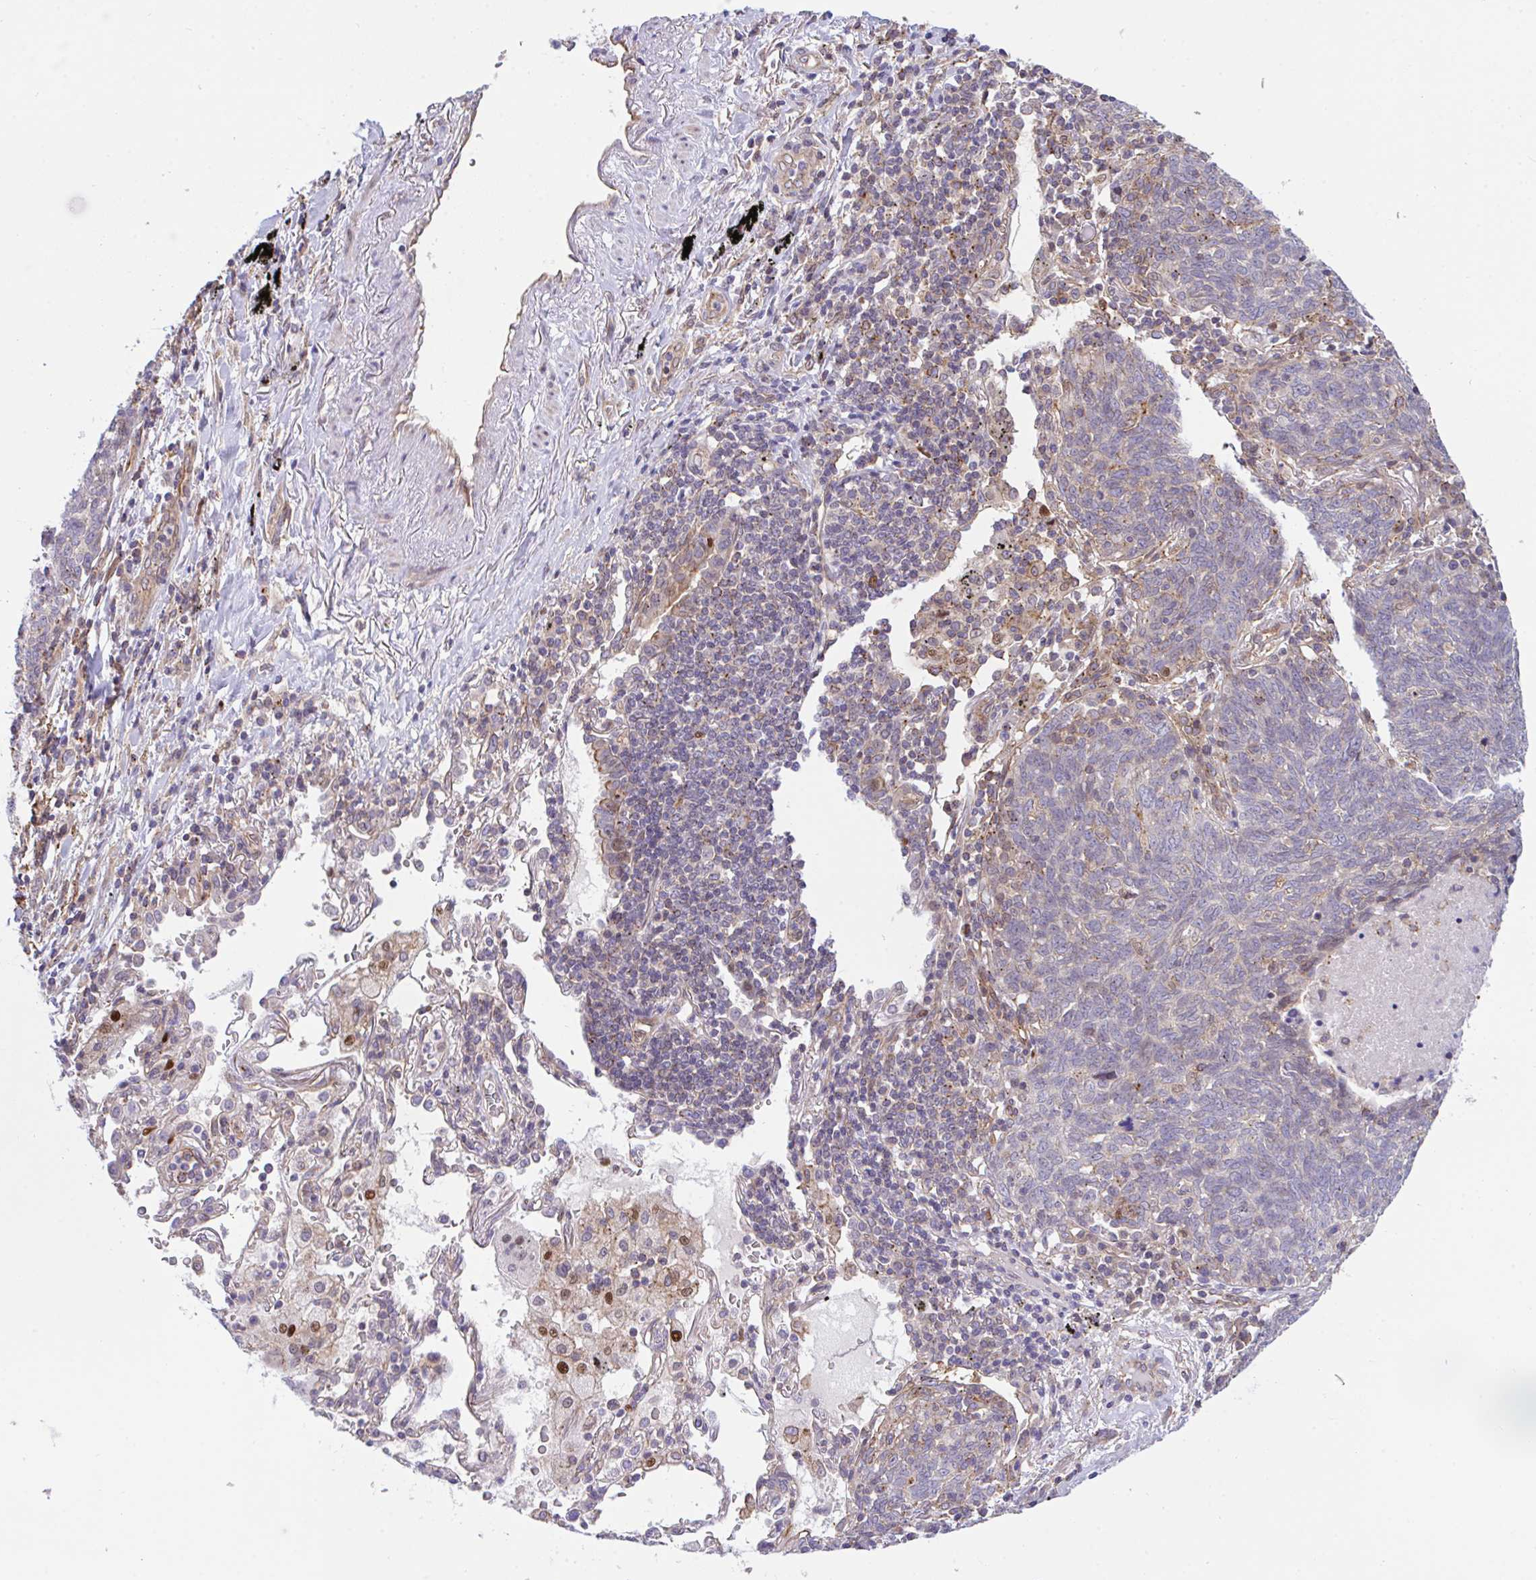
{"staining": {"intensity": "negative", "quantity": "none", "location": "none"}, "tissue": "lung cancer", "cell_type": "Tumor cells", "image_type": "cancer", "snomed": [{"axis": "morphology", "description": "Squamous cell carcinoma, NOS"}, {"axis": "topography", "description": "Lung"}], "caption": "High magnification brightfield microscopy of lung cancer (squamous cell carcinoma) stained with DAB (3,3'-diaminobenzidine) (brown) and counterstained with hematoxylin (blue): tumor cells show no significant expression. (DAB immunohistochemistry visualized using brightfield microscopy, high magnification).", "gene": "ZBED3", "patient": {"sex": "female", "age": 72}}